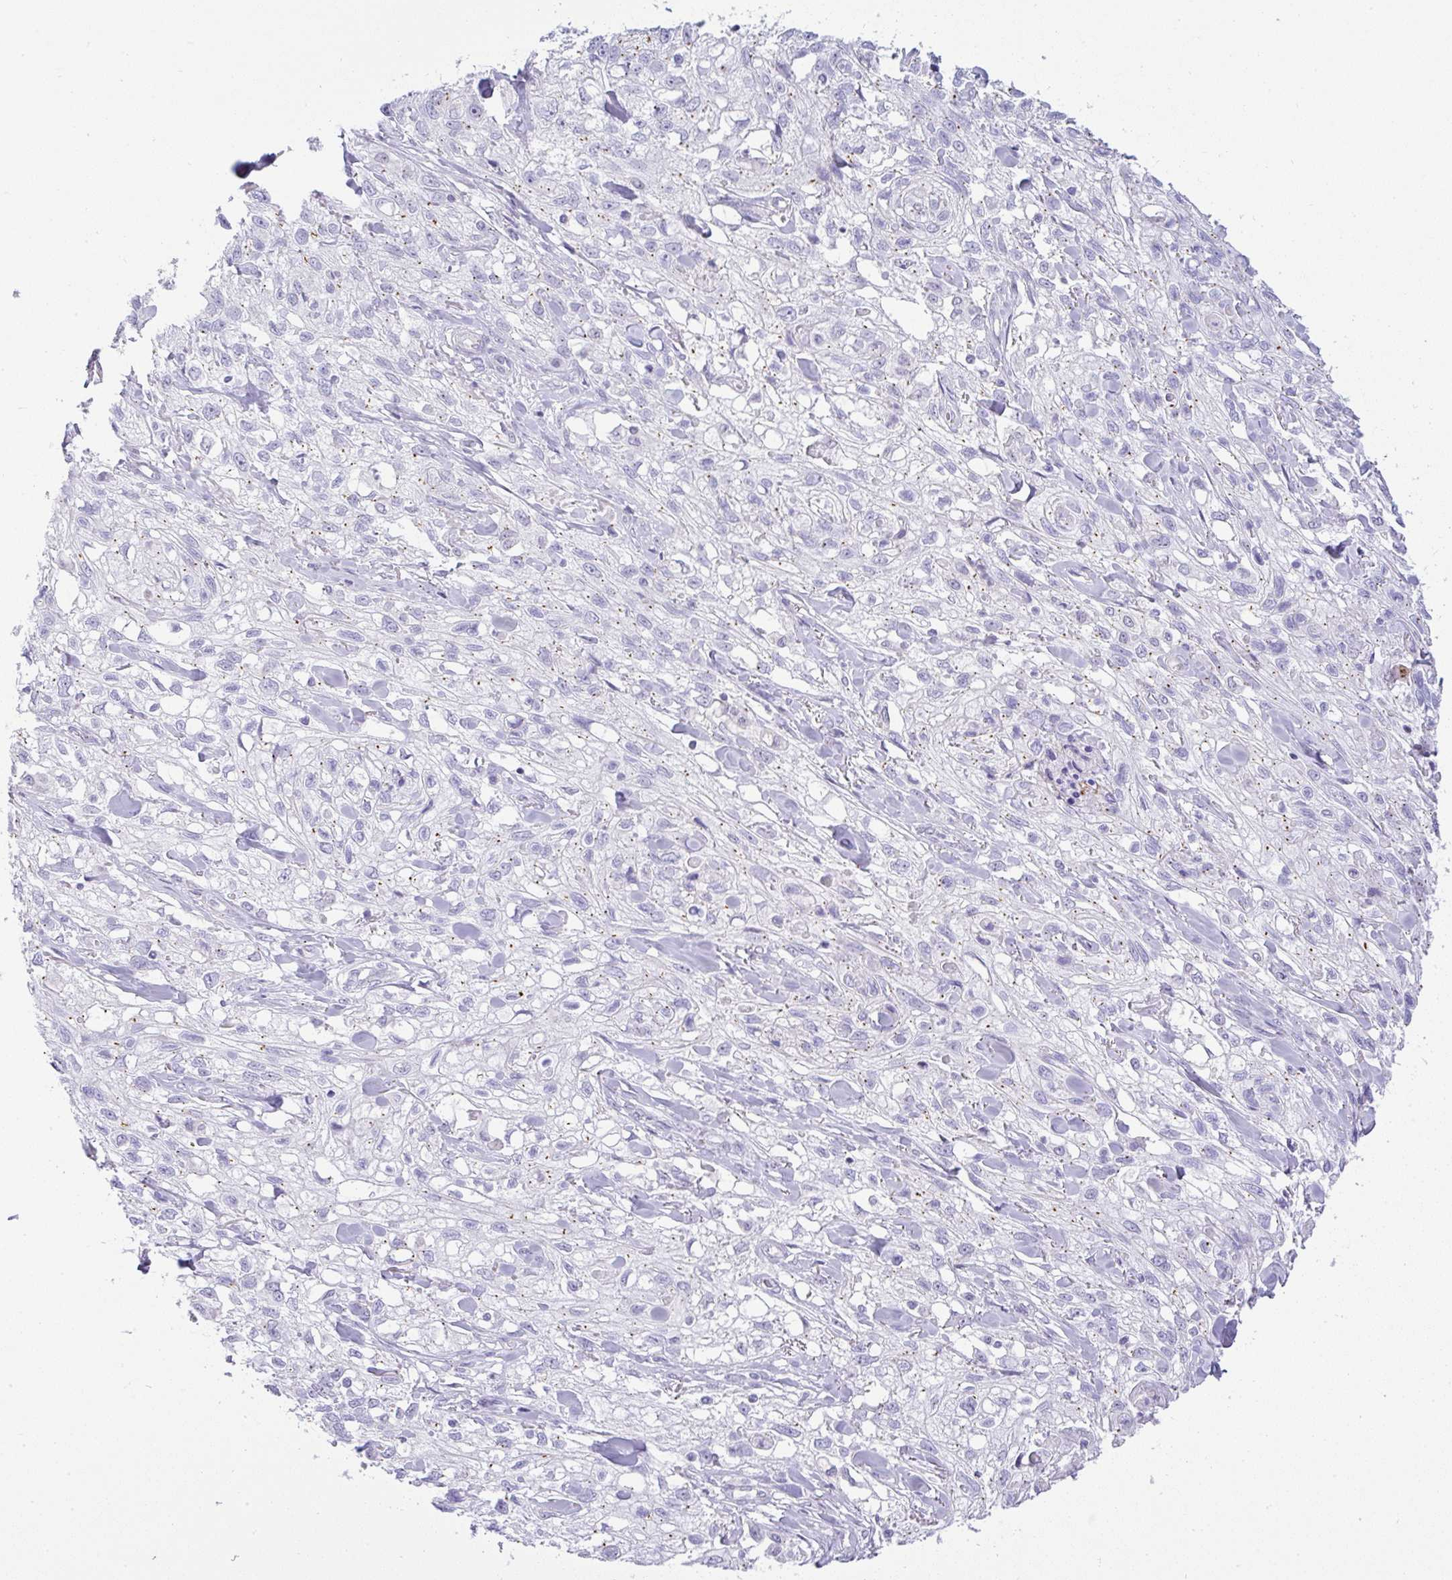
{"staining": {"intensity": "negative", "quantity": "none", "location": "none"}, "tissue": "skin cancer", "cell_type": "Tumor cells", "image_type": "cancer", "snomed": [{"axis": "morphology", "description": "Squamous cell carcinoma, NOS"}, {"axis": "topography", "description": "Skin"}, {"axis": "topography", "description": "Vulva"}], "caption": "Skin cancer (squamous cell carcinoma) was stained to show a protein in brown. There is no significant positivity in tumor cells.", "gene": "FAM177A1", "patient": {"sex": "female", "age": 86}}